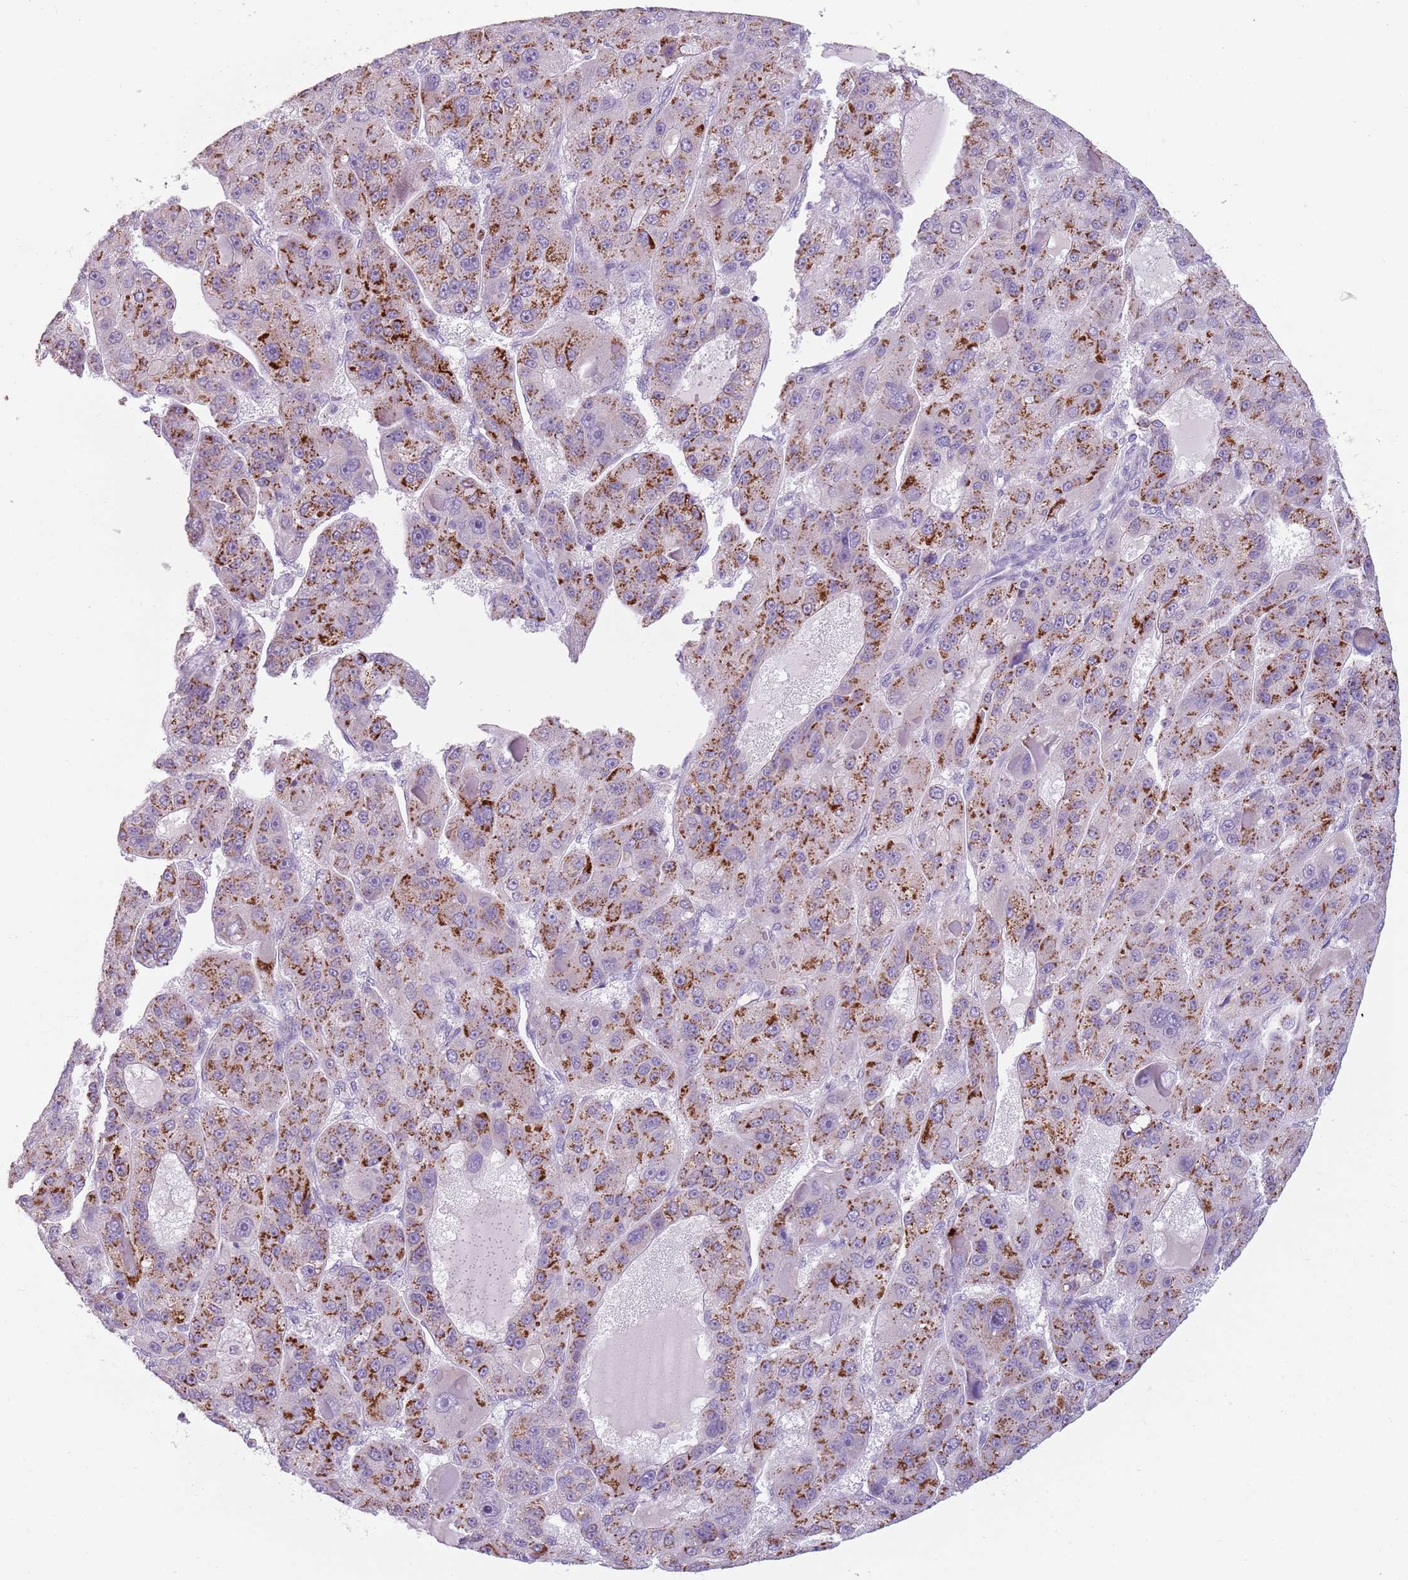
{"staining": {"intensity": "strong", "quantity": ">75%", "location": "cytoplasmic/membranous"}, "tissue": "liver cancer", "cell_type": "Tumor cells", "image_type": "cancer", "snomed": [{"axis": "morphology", "description": "Carcinoma, Hepatocellular, NOS"}, {"axis": "topography", "description": "Liver"}], "caption": "Immunohistochemistry (IHC) micrograph of liver cancer (hepatocellular carcinoma) stained for a protein (brown), which shows high levels of strong cytoplasmic/membranous staining in about >75% of tumor cells.", "gene": "MEGF8", "patient": {"sex": "male", "age": 76}}